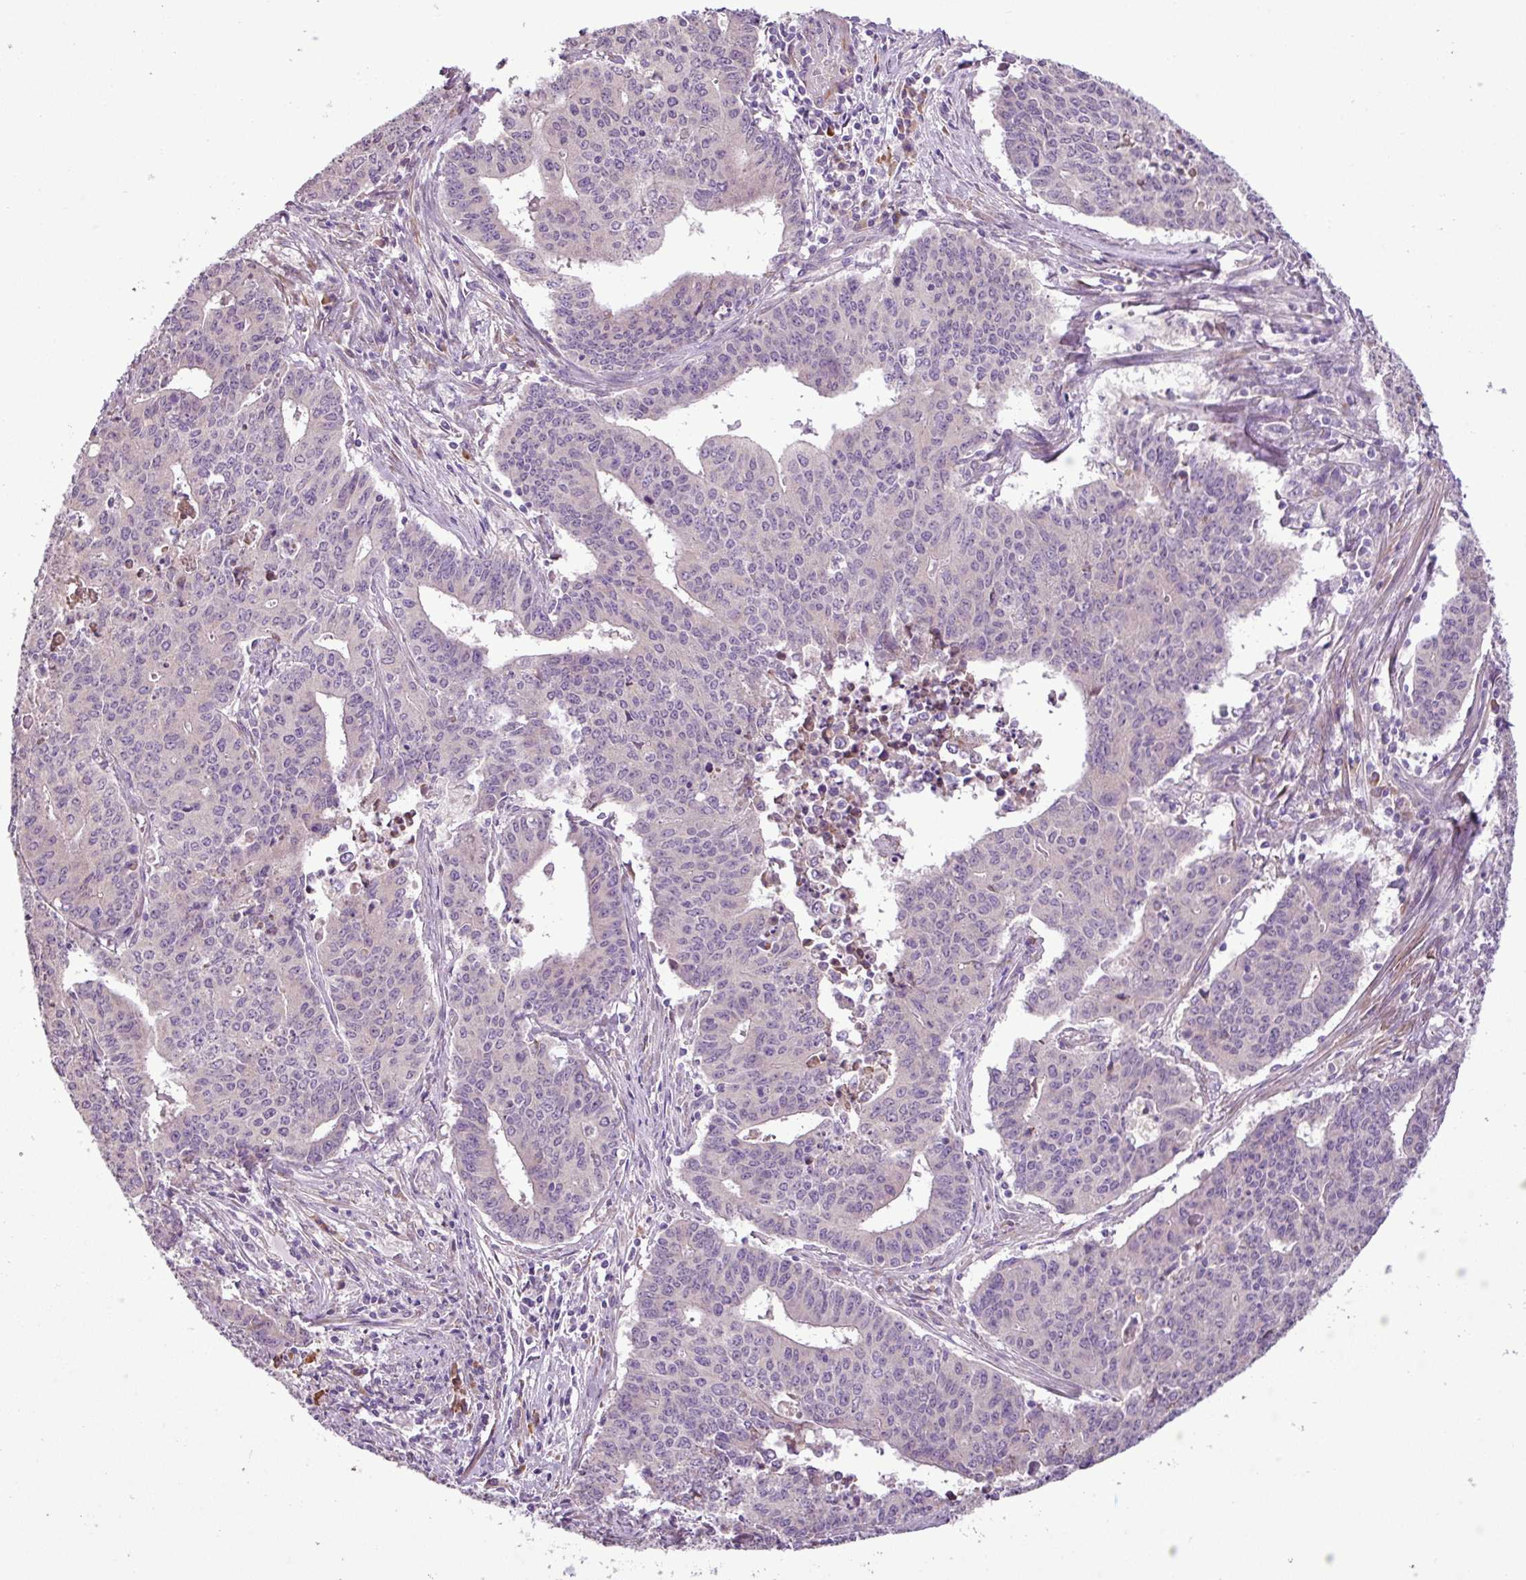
{"staining": {"intensity": "negative", "quantity": "none", "location": "none"}, "tissue": "endometrial cancer", "cell_type": "Tumor cells", "image_type": "cancer", "snomed": [{"axis": "morphology", "description": "Adenocarcinoma, NOS"}, {"axis": "topography", "description": "Endometrium"}], "caption": "Tumor cells show no significant staining in endometrial adenocarcinoma.", "gene": "MOCS3", "patient": {"sex": "female", "age": 59}}